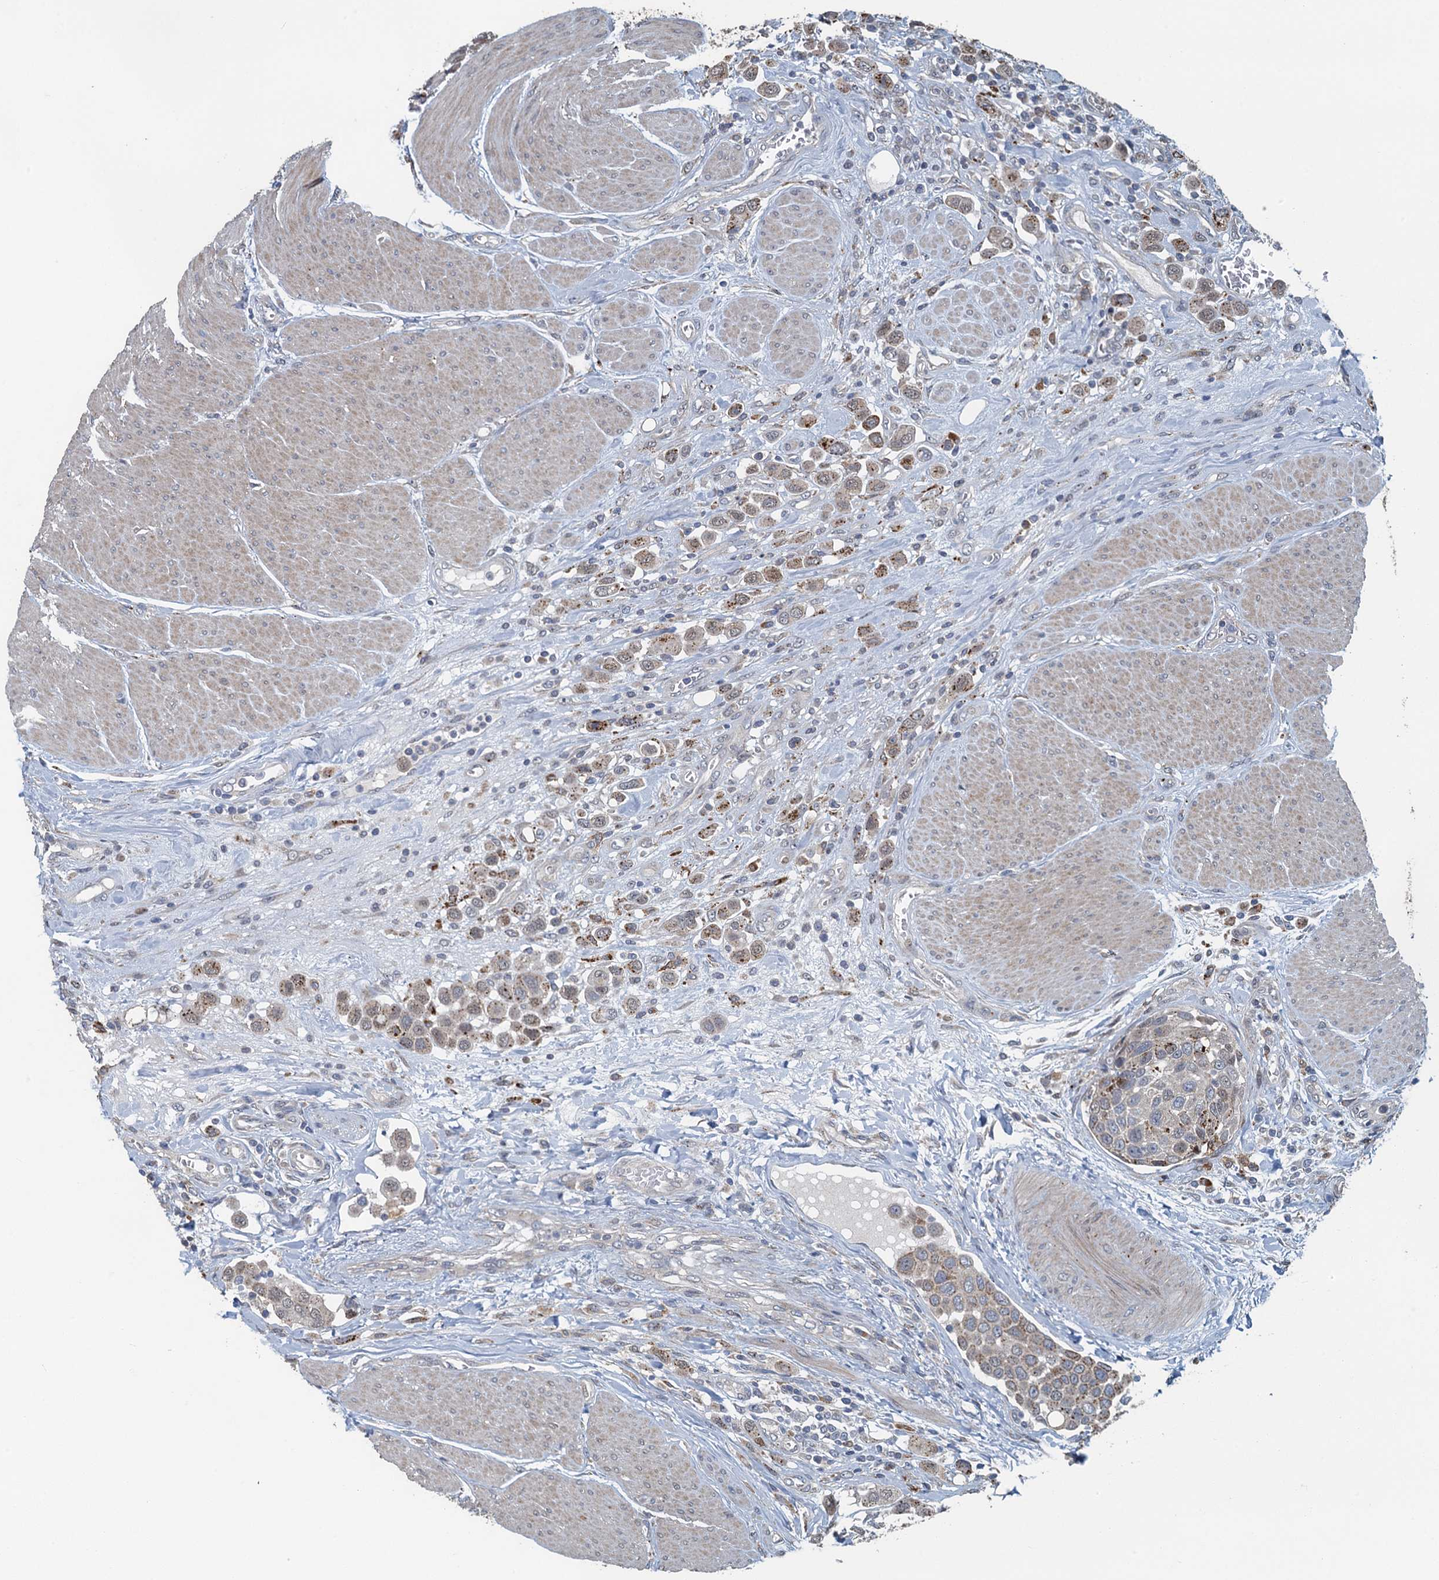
{"staining": {"intensity": "moderate", "quantity": "<25%", "location": "cytoplasmic/membranous"}, "tissue": "urothelial cancer", "cell_type": "Tumor cells", "image_type": "cancer", "snomed": [{"axis": "morphology", "description": "Urothelial carcinoma, High grade"}, {"axis": "topography", "description": "Urinary bladder"}], "caption": "This micrograph demonstrates IHC staining of human urothelial carcinoma (high-grade), with low moderate cytoplasmic/membranous positivity in approximately <25% of tumor cells.", "gene": "AGRN", "patient": {"sex": "male", "age": 50}}